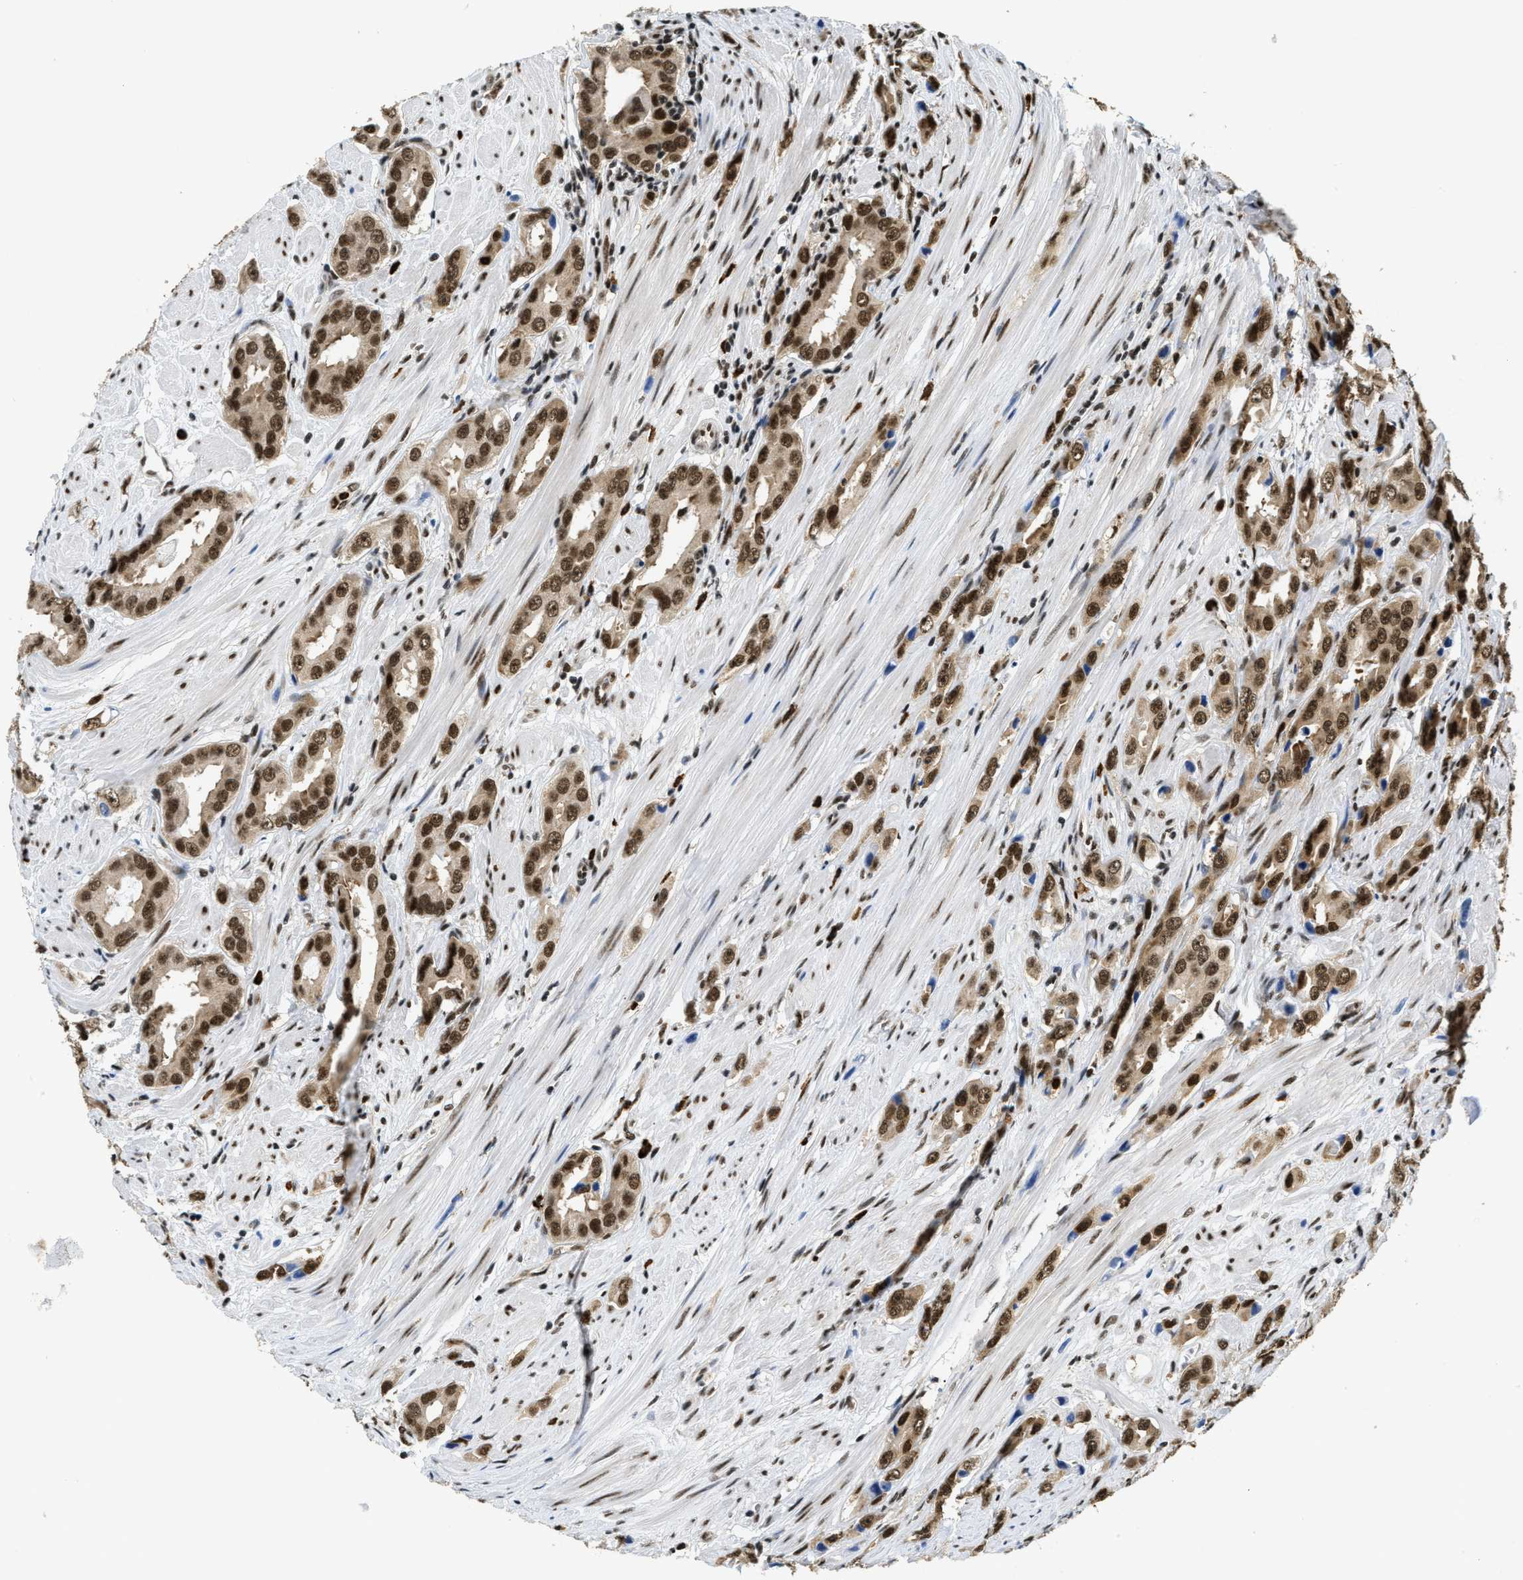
{"staining": {"intensity": "strong", "quantity": ">75%", "location": "nuclear"}, "tissue": "prostate cancer", "cell_type": "Tumor cells", "image_type": "cancer", "snomed": [{"axis": "morphology", "description": "Adenocarcinoma, Medium grade"}, {"axis": "topography", "description": "Prostate"}], "caption": "This is an image of immunohistochemistry (IHC) staining of medium-grade adenocarcinoma (prostate), which shows strong staining in the nuclear of tumor cells.", "gene": "CCNDBP1", "patient": {"sex": "male", "age": 53}}